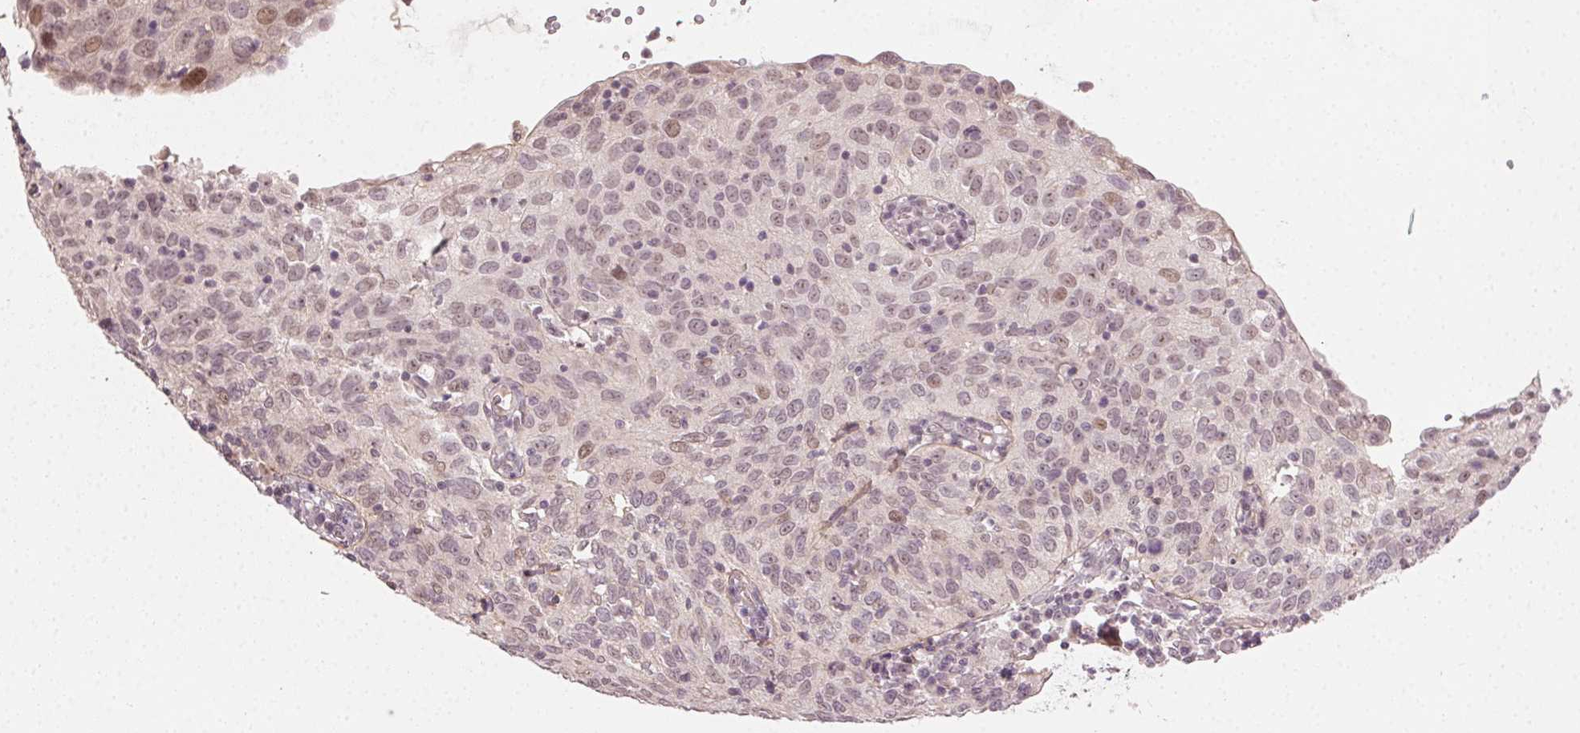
{"staining": {"intensity": "weak", "quantity": "25%-75%", "location": "nuclear"}, "tissue": "cervical cancer", "cell_type": "Tumor cells", "image_type": "cancer", "snomed": [{"axis": "morphology", "description": "Squamous cell carcinoma, NOS"}, {"axis": "topography", "description": "Cervix"}], "caption": "Cervical squamous cell carcinoma stained with DAB (3,3'-diaminobenzidine) IHC exhibits low levels of weak nuclear expression in about 25%-75% of tumor cells.", "gene": "TUB", "patient": {"sex": "female", "age": 52}}